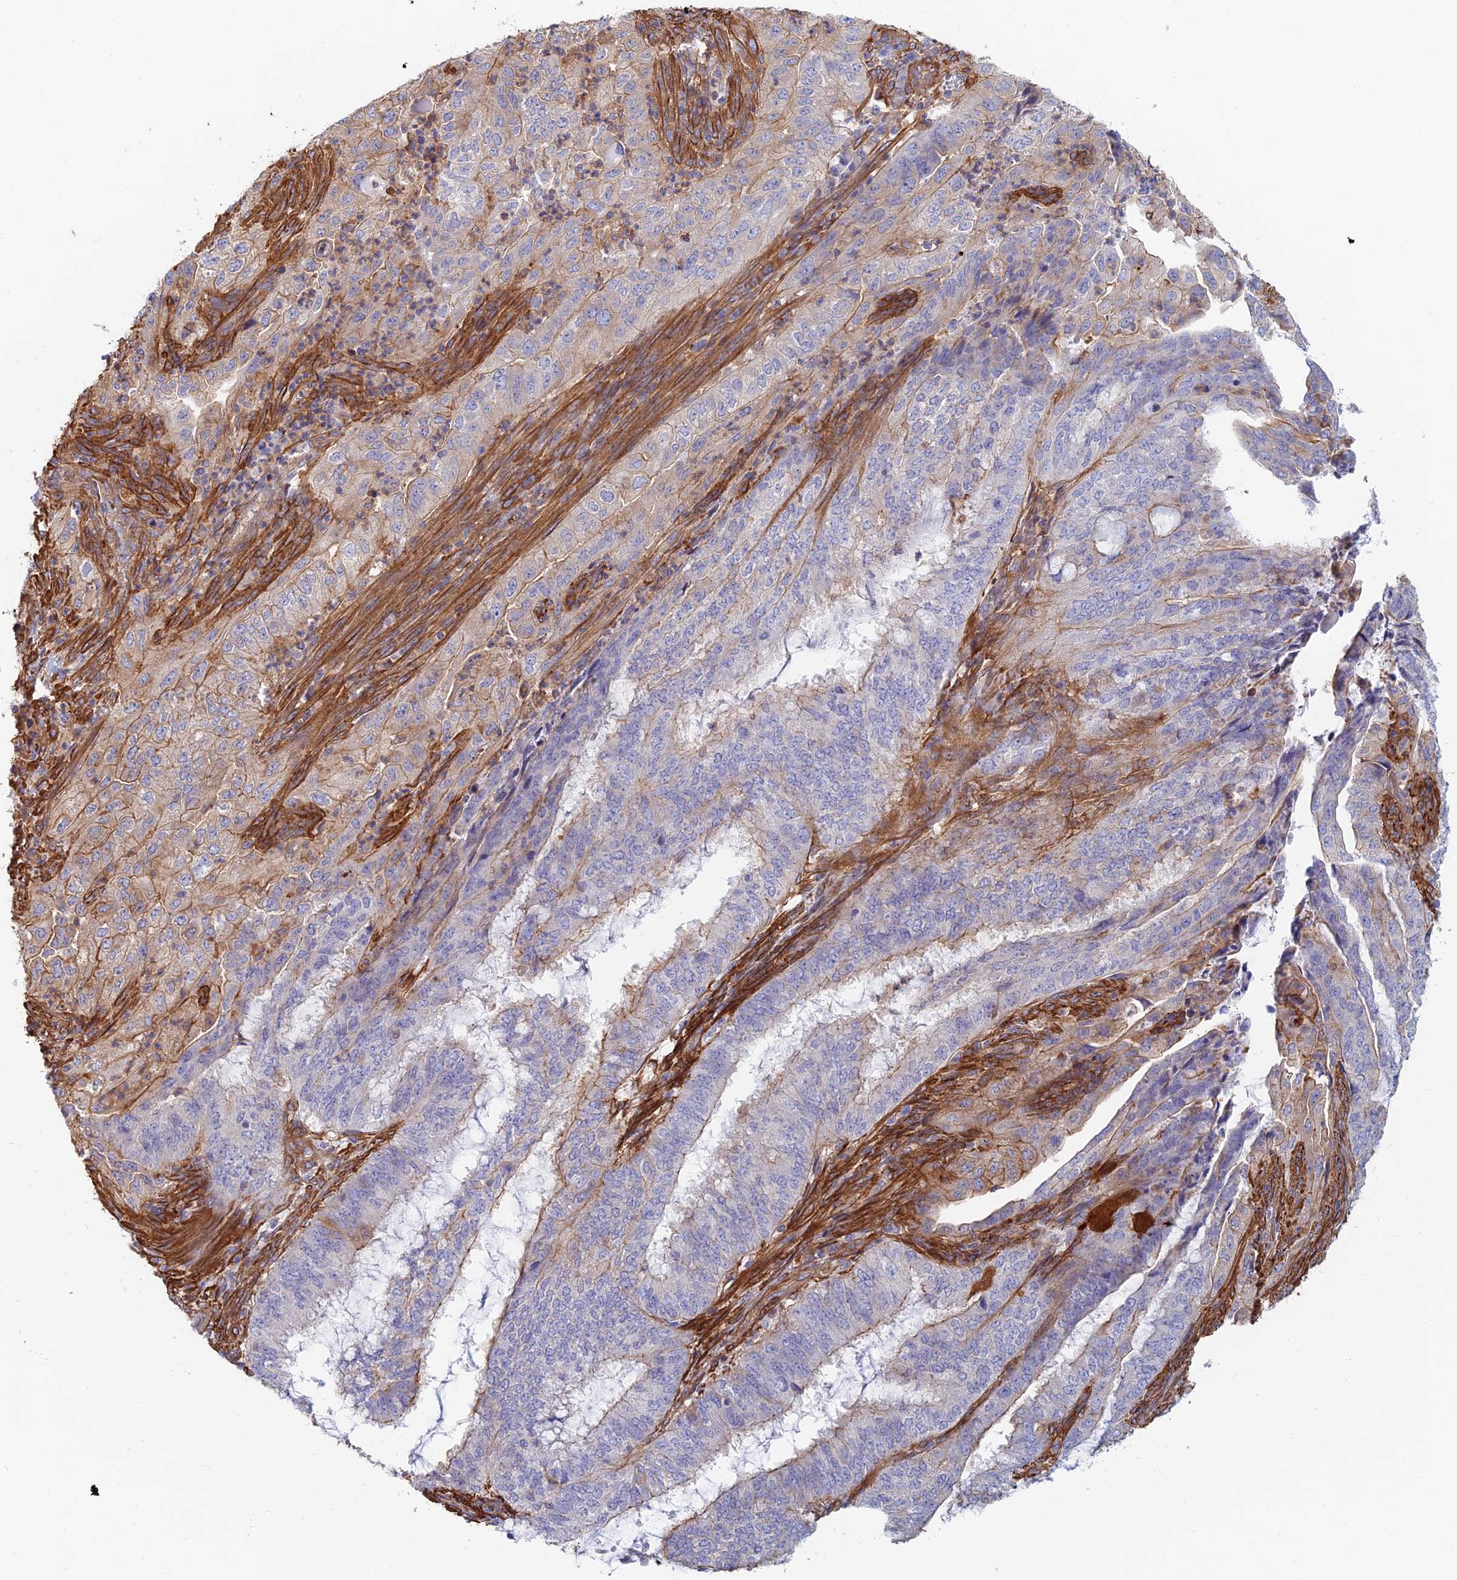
{"staining": {"intensity": "weak", "quantity": "25%-75%", "location": "cytoplasmic/membranous"}, "tissue": "endometrial cancer", "cell_type": "Tumor cells", "image_type": "cancer", "snomed": [{"axis": "morphology", "description": "Adenocarcinoma, NOS"}, {"axis": "topography", "description": "Endometrium"}], "caption": "Endometrial cancer was stained to show a protein in brown. There is low levels of weak cytoplasmic/membranous expression in approximately 25%-75% of tumor cells.", "gene": "PAK4", "patient": {"sex": "female", "age": 51}}